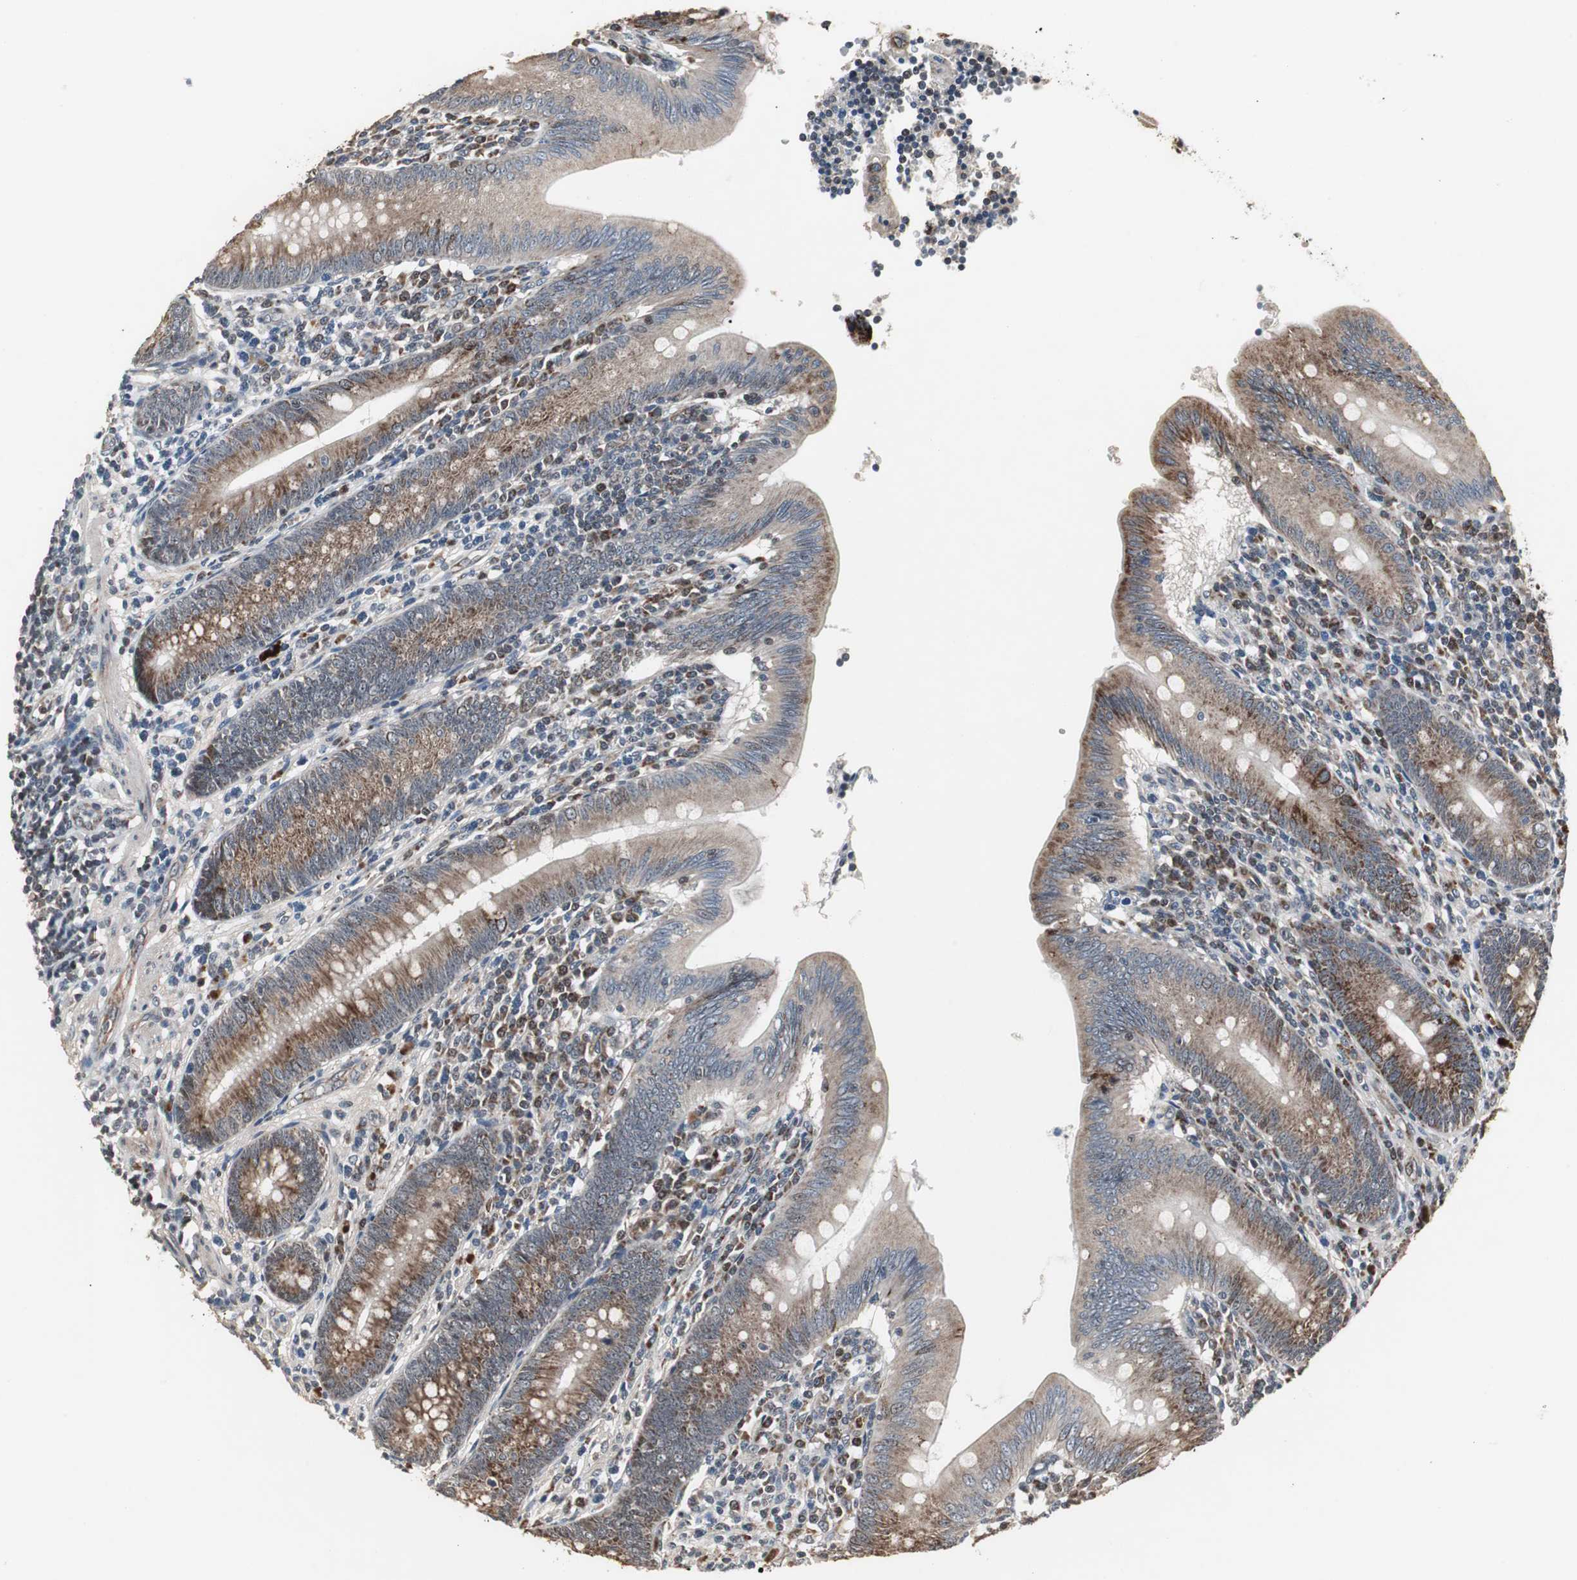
{"staining": {"intensity": "strong", "quantity": ">75%", "location": "cytoplasmic/membranous"}, "tissue": "appendix", "cell_type": "Glandular cells", "image_type": "normal", "snomed": [{"axis": "morphology", "description": "Normal tissue, NOS"}, {"axis": "morphology", "description": "Inflammation, NOS"}, {"axis": "topography", "description": "Appendix"}], "caption": "Protein expression analysis of benign appendix reveals strong cytoplasmic/membranous positivity in approximately >75% of glandular cells. Ihc stains the protein in brown and the nuclei are stained blue.", "gene": "MRPL40", "patient": {"sex": "male", "age": 46}}